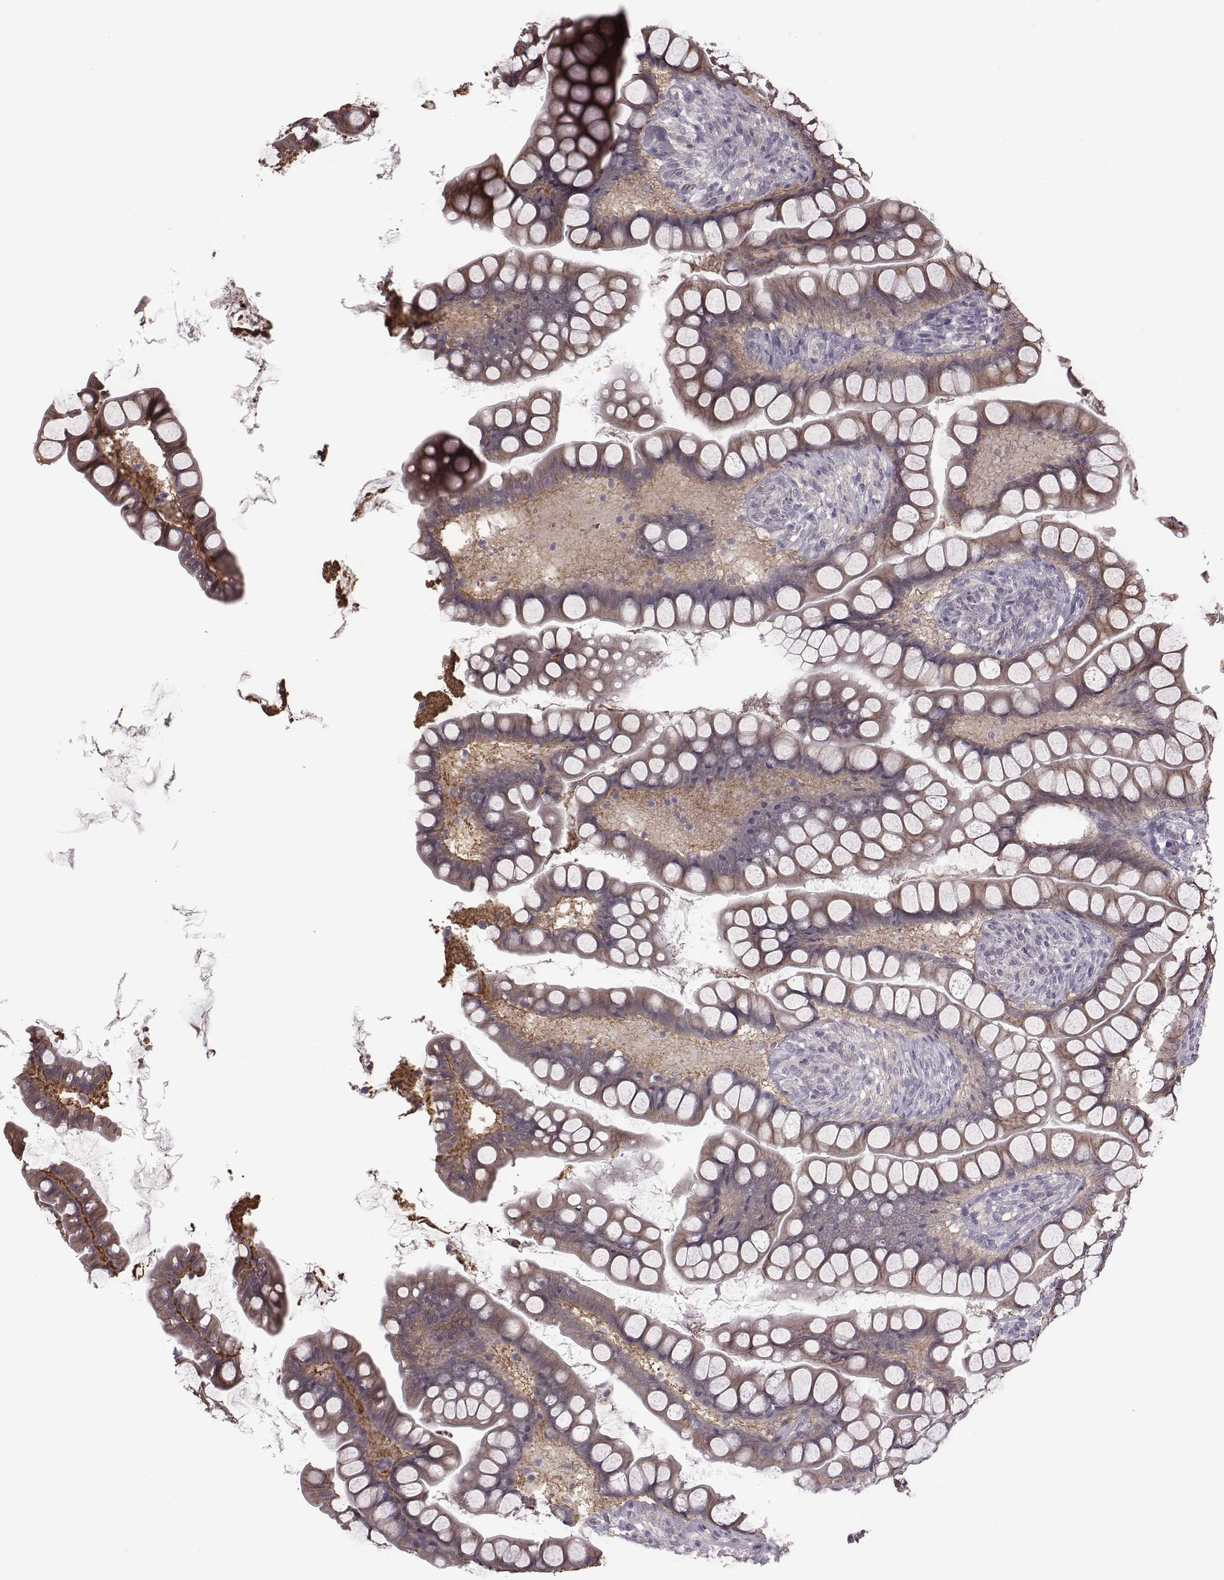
{"staining": {"intensity": "moderate", "quantity": ">75%", "location": "cytoplasmic/membranous"}, "tissue": "small intestine", "cell_type": "Glandular cells", "image_type": "normal", "snomed": [{"axis": "morphology", "description": "Normal tissue, NOS"}, {"axis": "topography", "description": "Small intestine"}], "caption": "Immunohistochemical staining of benign small intestine demonstrates >75% levels of moderate cytoplasmic/membranous protein expression in about >75% of glandular cells.", "gene": "BICDL1", "patient": {"sex": "male", "age": 70}}